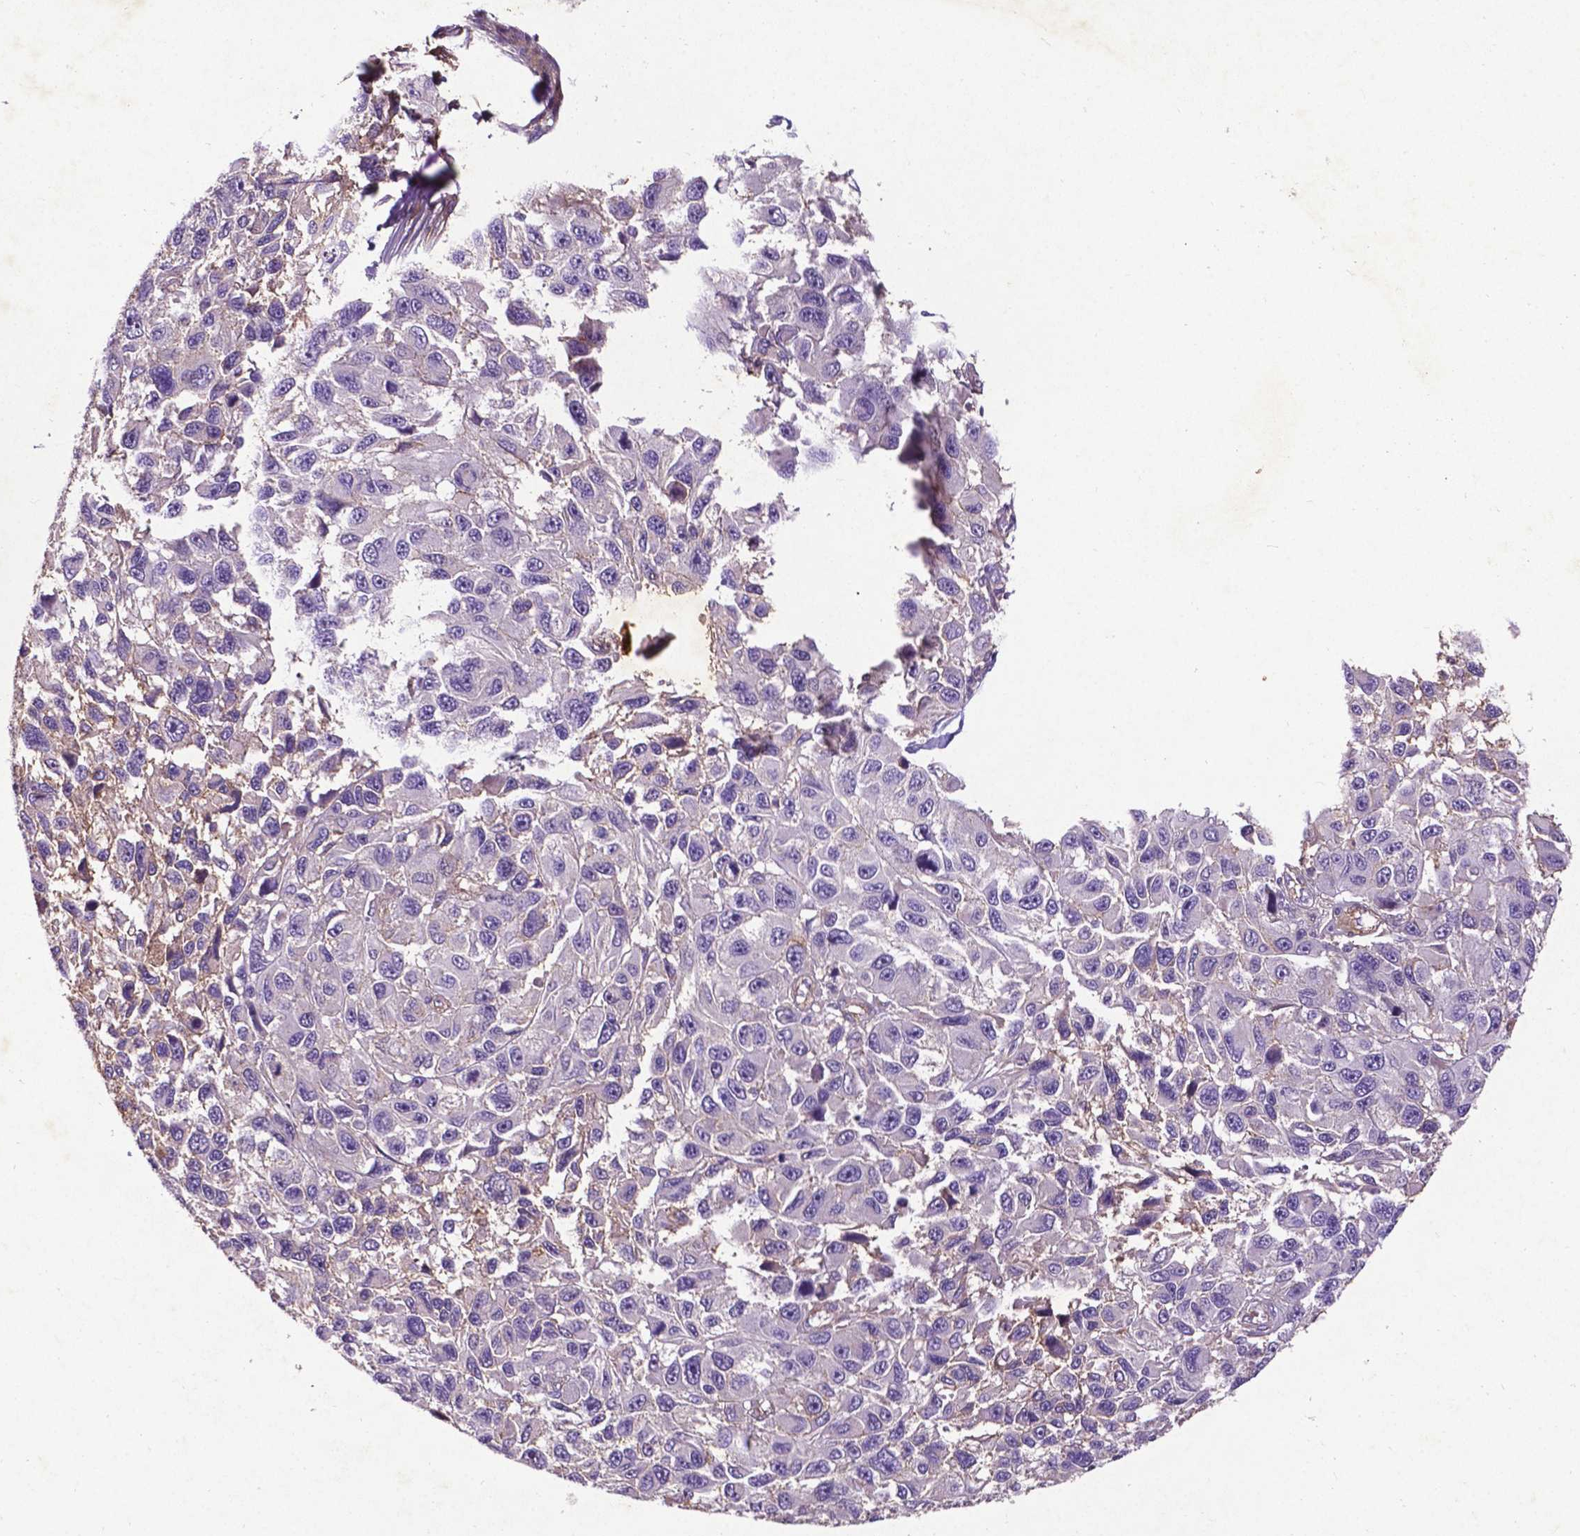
{"staining": {"intensity": "negative", "quantity": "none", "location": "none"}, "tissue": "melanoma", "cell_type": "Tumor cells", "image_type": "cancer", "snomed": [{"axis": "morphology", "description": "Malignant melanoma, NOS"}, {"axis": "topography", "description": "Skin"}], "caption": "The immunohistochemistry histopathology image has no significant staining in tumor cells of melanoma tissue.", "gene": "RRAS", "patient": {"sex": "male", "age": 53}}